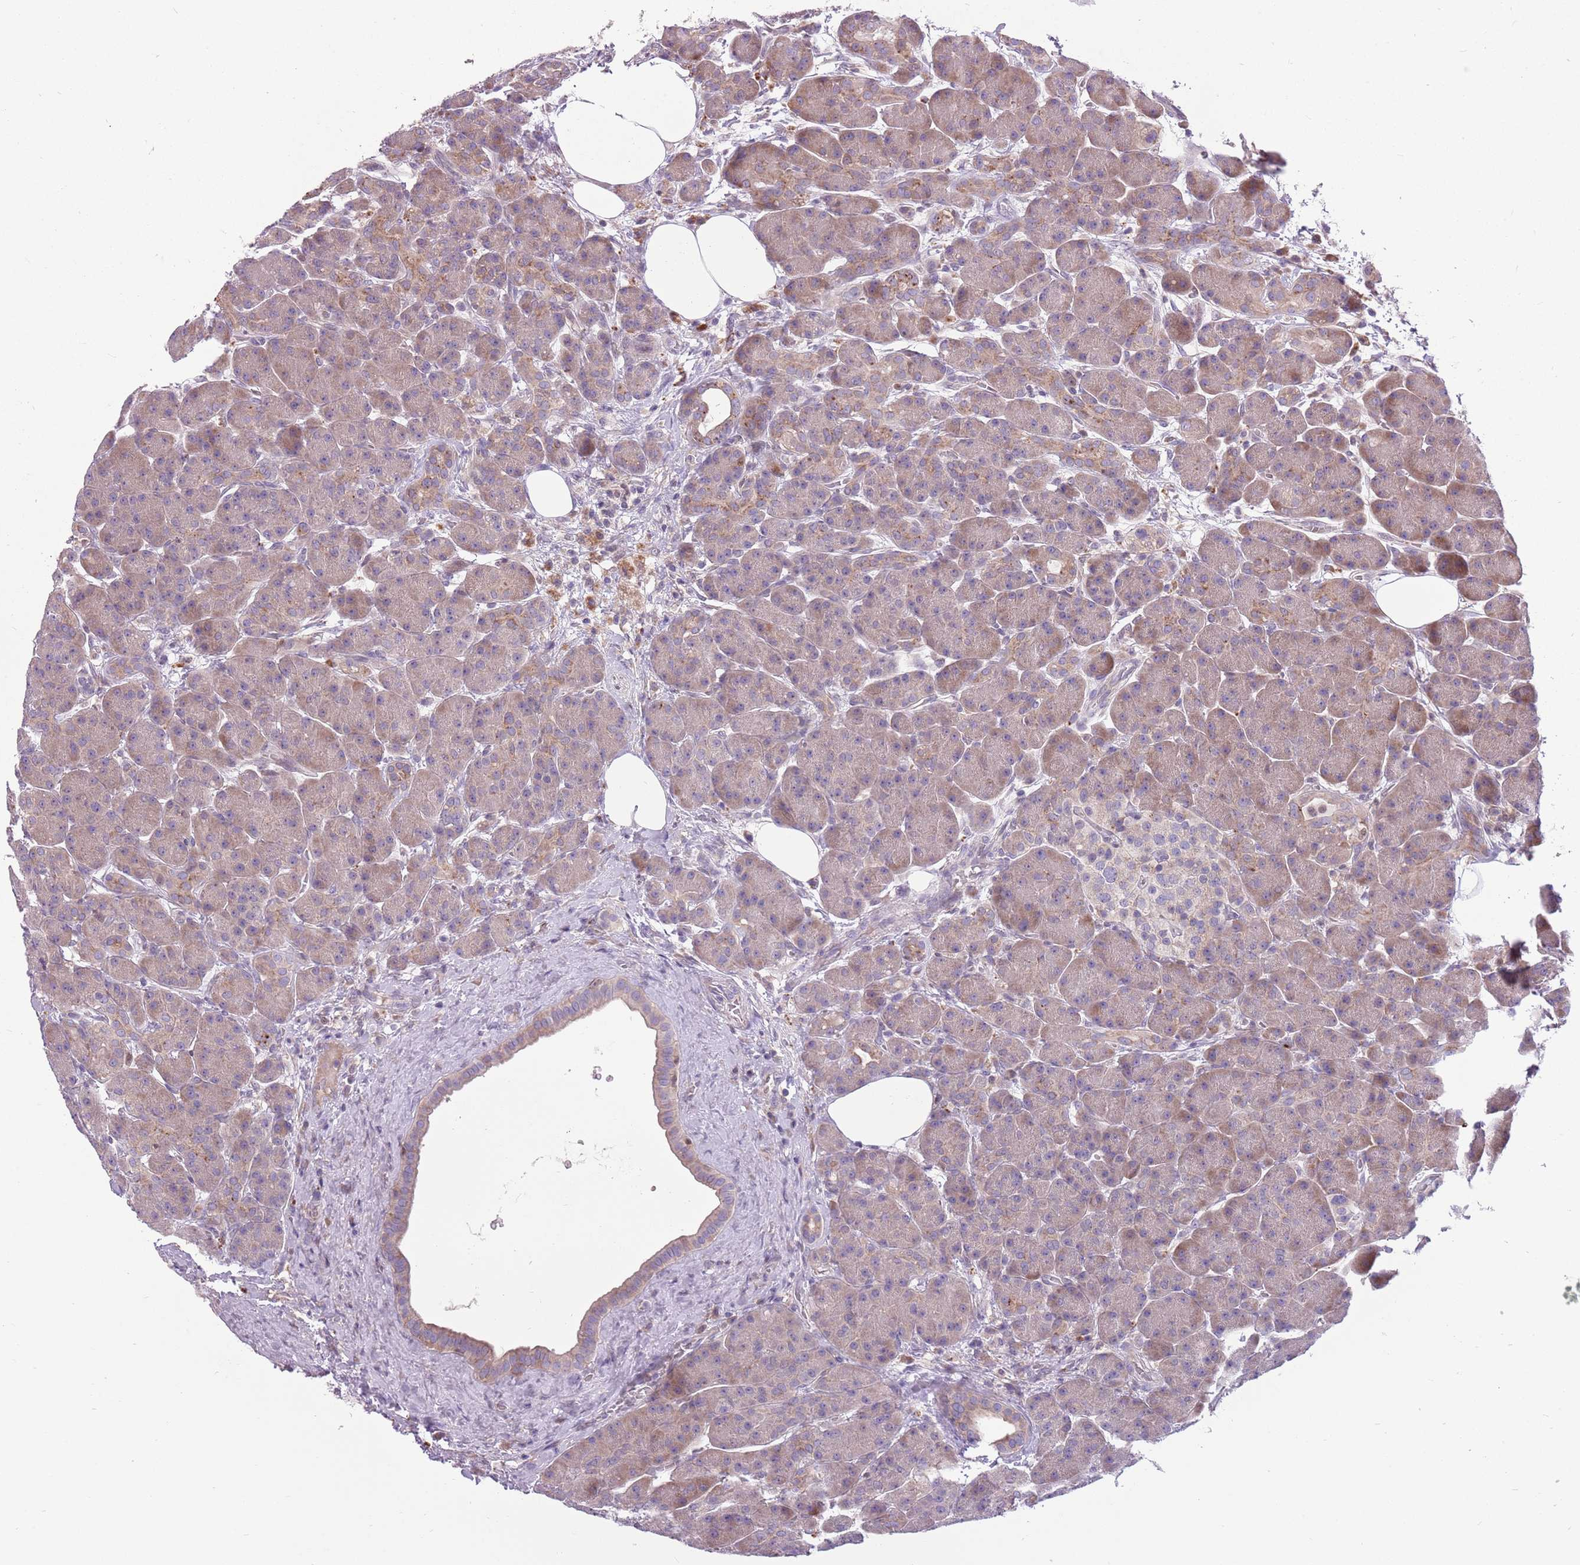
{"staining": {"intensity": "weak", "quantity": "25%-75%", "location": "cytoplasmic/membranous"}, "tissue": "pancreas", "cell_type": "Exocrine glandular cells", "image_type": "normal", "snomed": [{"axis": "morphology", "description": "Normal tissue, NOS"}, {"axis": "topography", "description": "Pancreas"}], "caption": "Weak cytoplasmic/membranous staining for a protein is appreciated in approximately 25%-75% of exocrine glandular cells of unremarkable pancreas using immunohistochemistry (IHC).", "gene": "PPP1R27", "patient": {"sex": "male", "age": 63}}